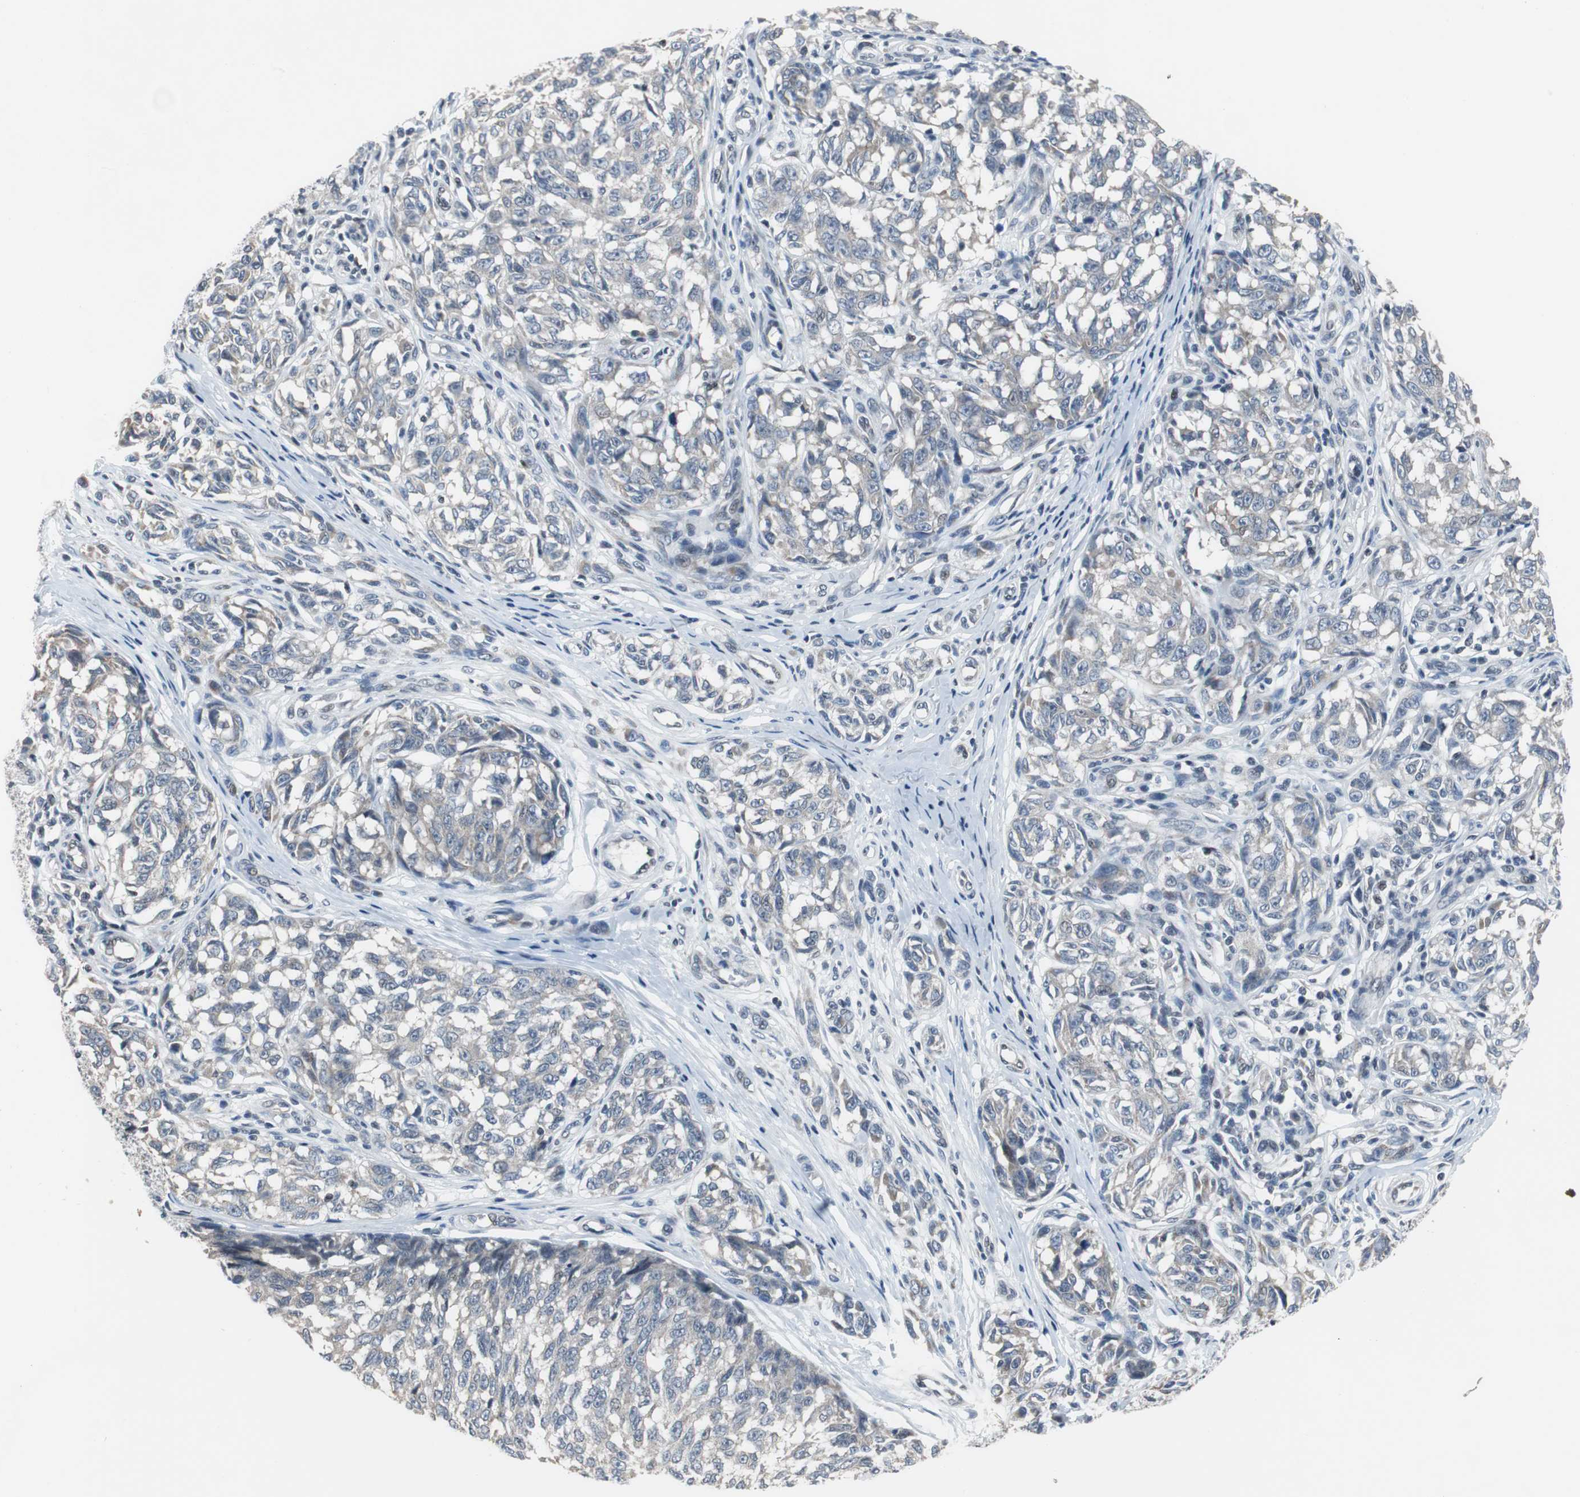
{"staining": {"intensity": "weak", "quantity": "<25%", "location": "cytoplasmic/membranous"}, "tissue": "melanoma", "cell_type": "Tumor cells", "image_type": "cancer", "snomed": [{"axis": "morphology", "description": "Malignant melanoma, NOS"}, {"axis": "topography", "description": "Skin"}], "caption": "Immunohistochemistry of melanoma exhibits no staining in tumor cells.", "gene": "TP63", "patient": {"sex": "female", "age": 64}}